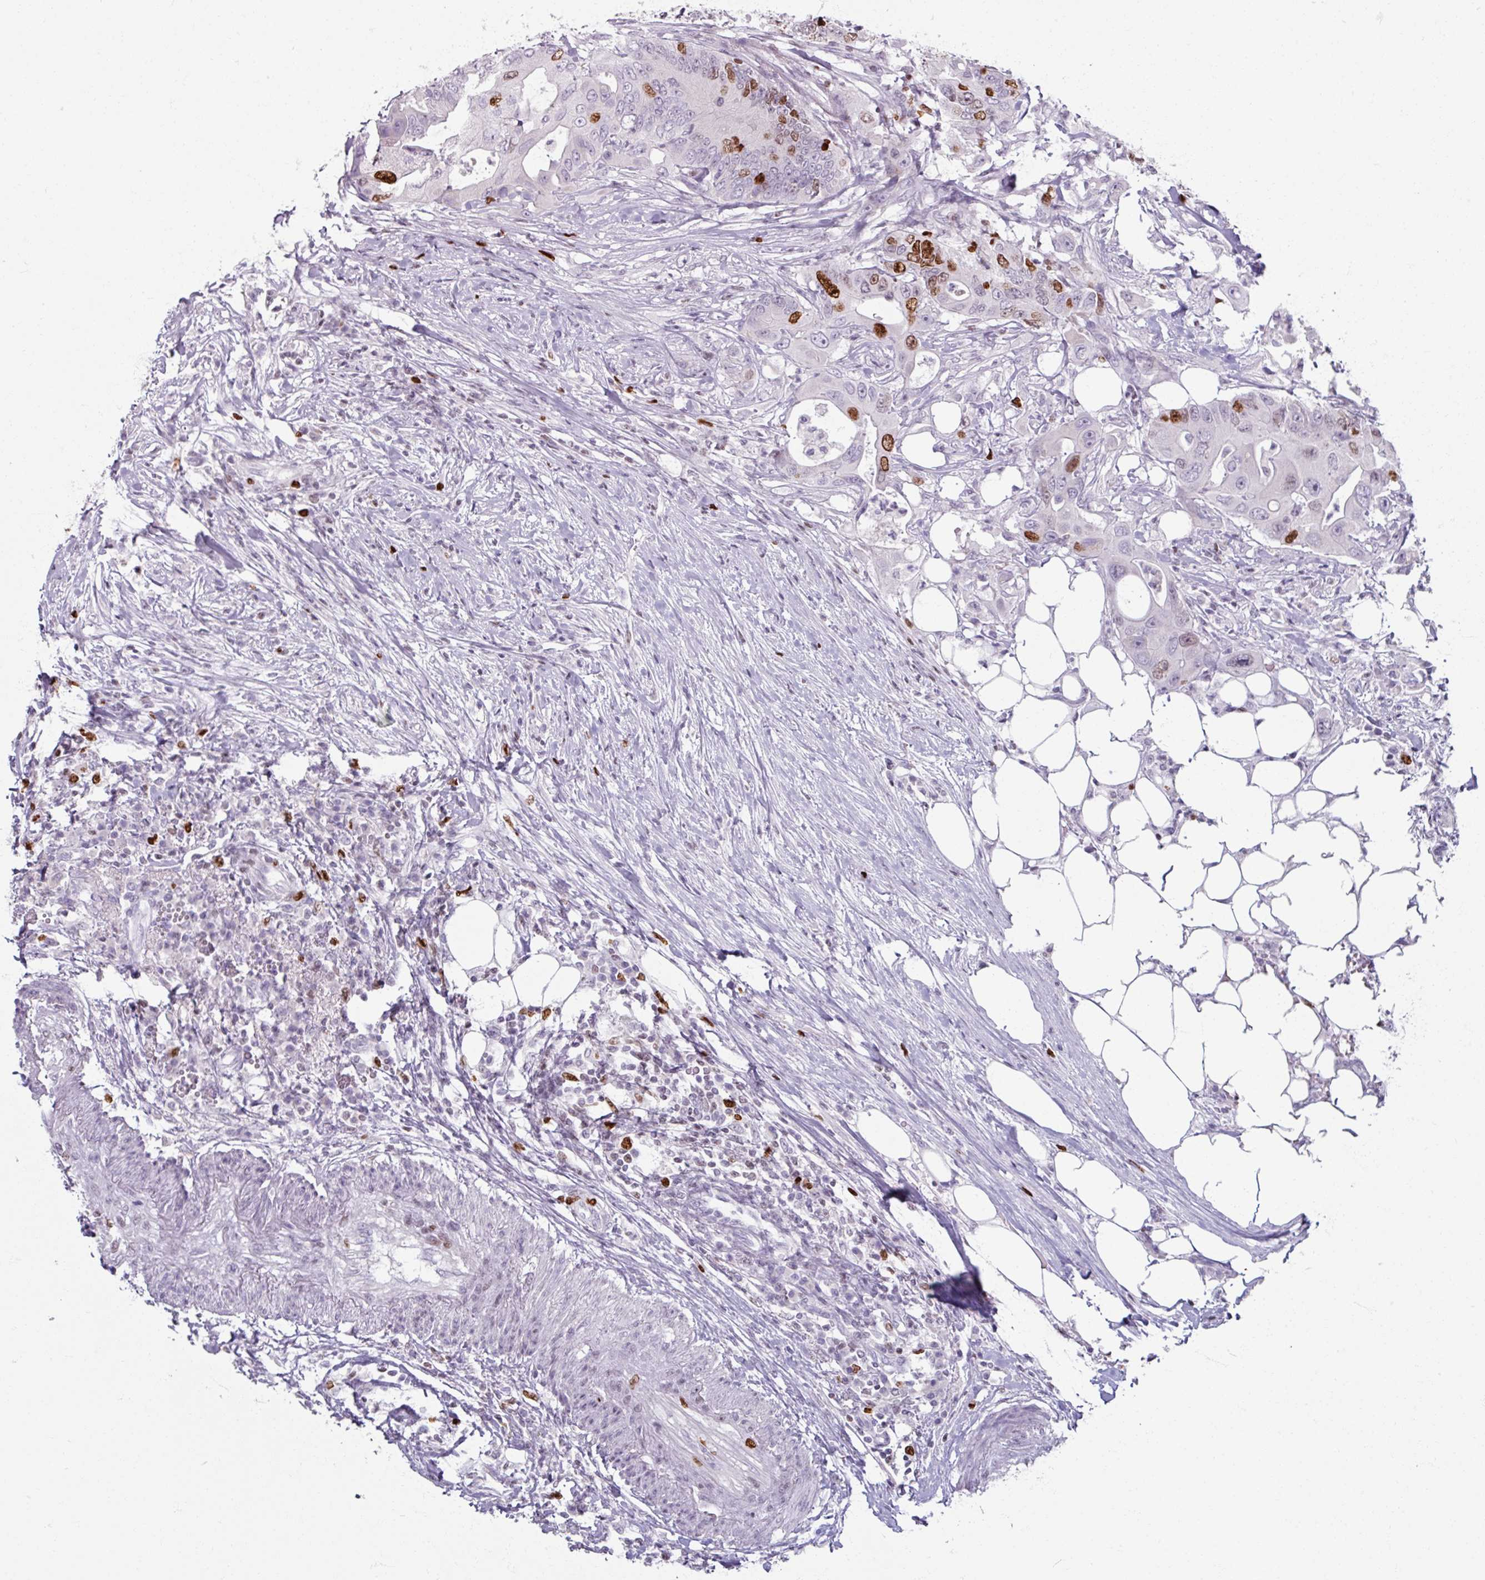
{"staining": {"intensity": "strong", "quantity": "<25%", "location": "nuclear"}, "tissue": "colorectal cancer", "cell_type": "Tumor cells", "image_type": "cancer", "snomed": [{"axis": "morphology", "description": "Adenocarcinoma, NOS"}, {"axis": "topography", "description": "Colon"}], "caption": "Colorectal adenocarcinoma tissue demonstrates strong nuclear expression in about <25% of tumor cells", "gene": "ATAD2", "patient": {"sex": "male", "age": 71}}